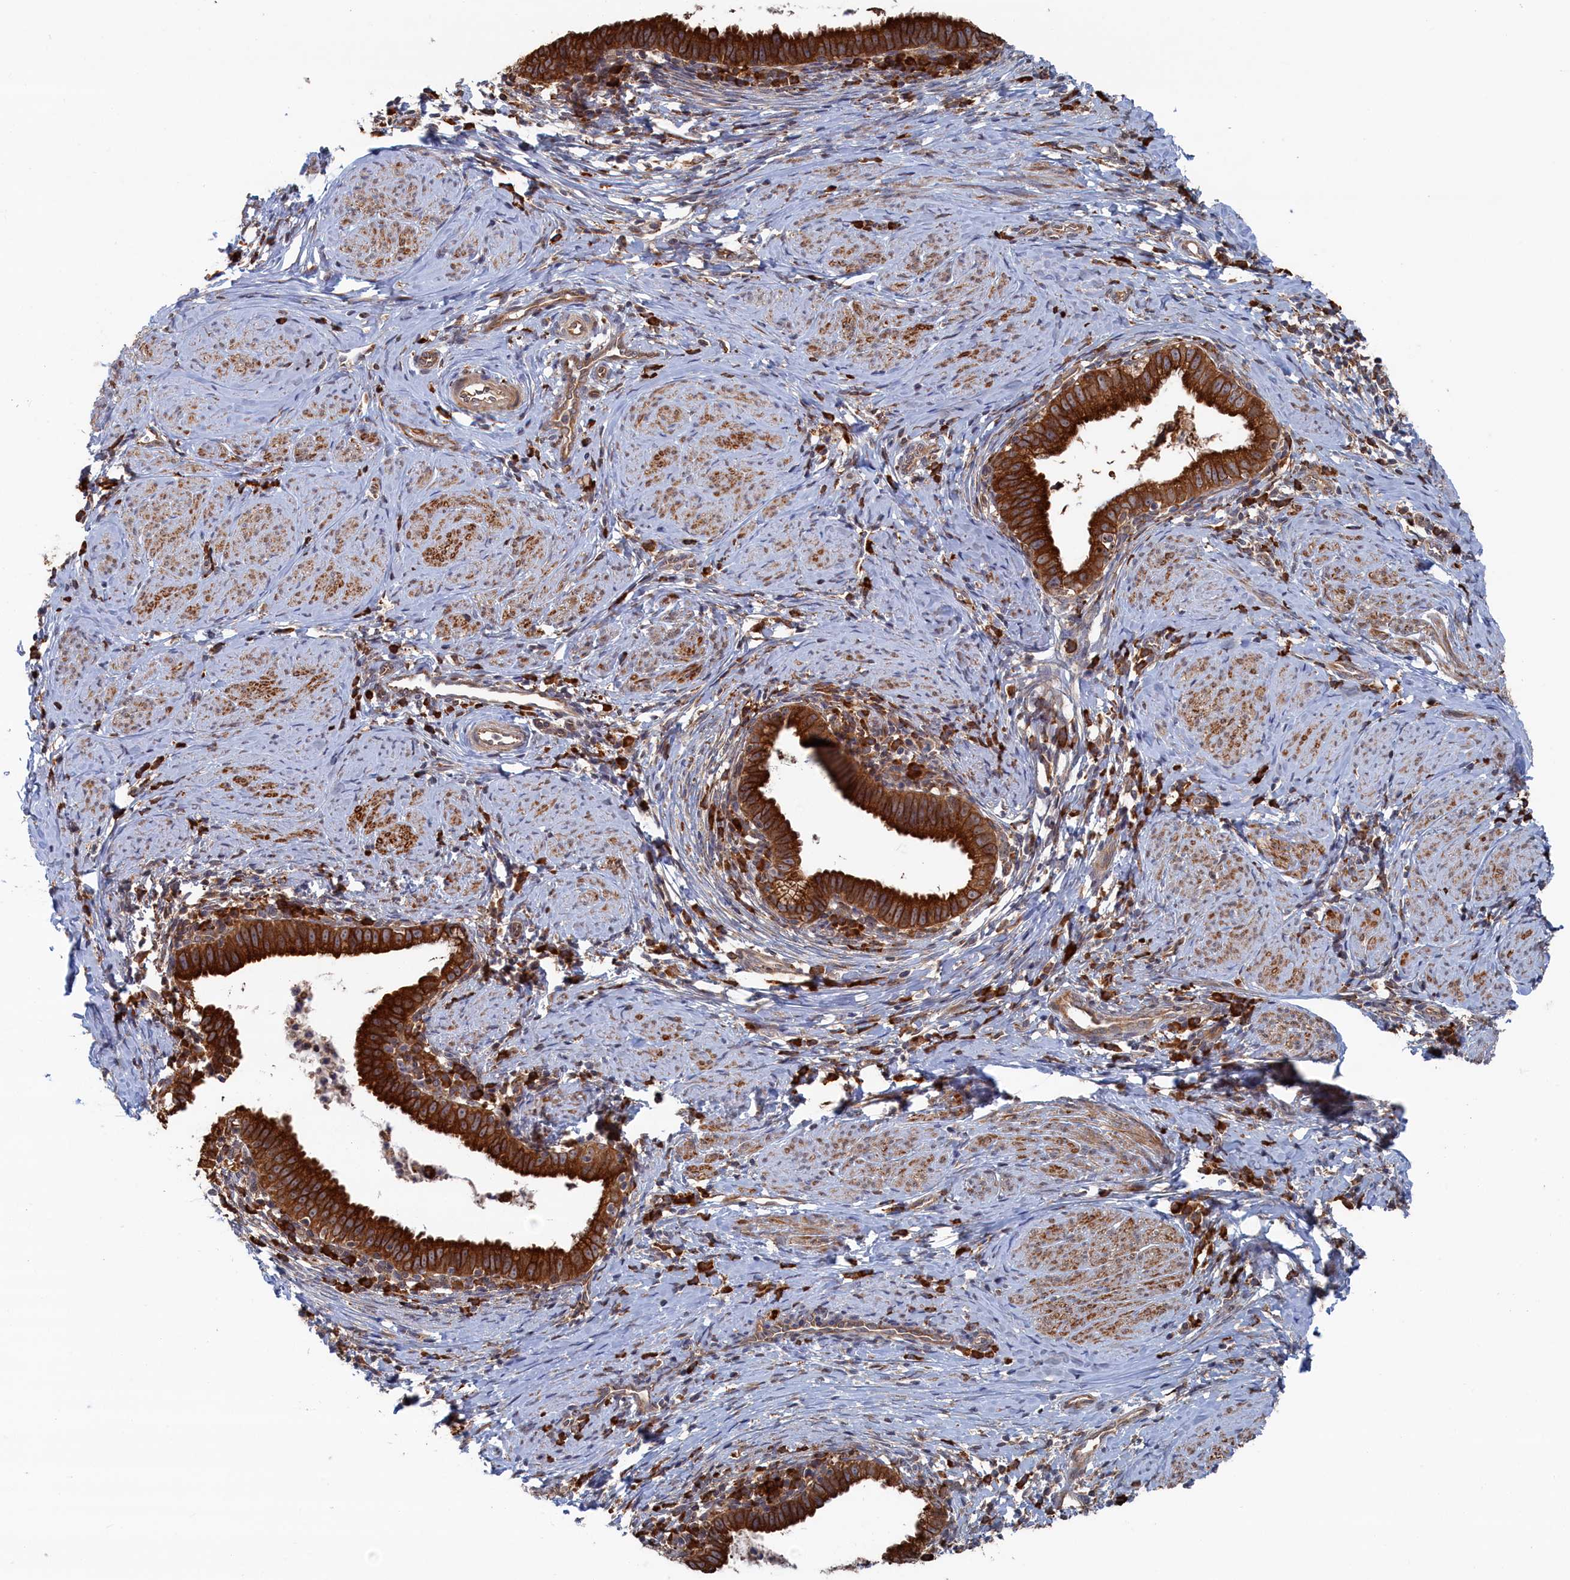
{"staining": {"intensity": "strong", "quantity": ">75%", "location": "cytoplasmic/membranous"}, "tissue": "cervical cancer", "cell_type": "Tumor cells", "image_type": "cancer", "snomed": [{"axis": "morphology", "description": "Adenocarcinoma, NOS"}, {"axis": "topography", "description": "Cervix"}], "caption": "Brown immunohistochemical staining in human cervical adenocarcinoma demonstrates strong cytoplasmic/membranous staining in about >75% of tumor cells.", "gene": "BPIFB6", "patient": {"sex": "female", "age": 36}}